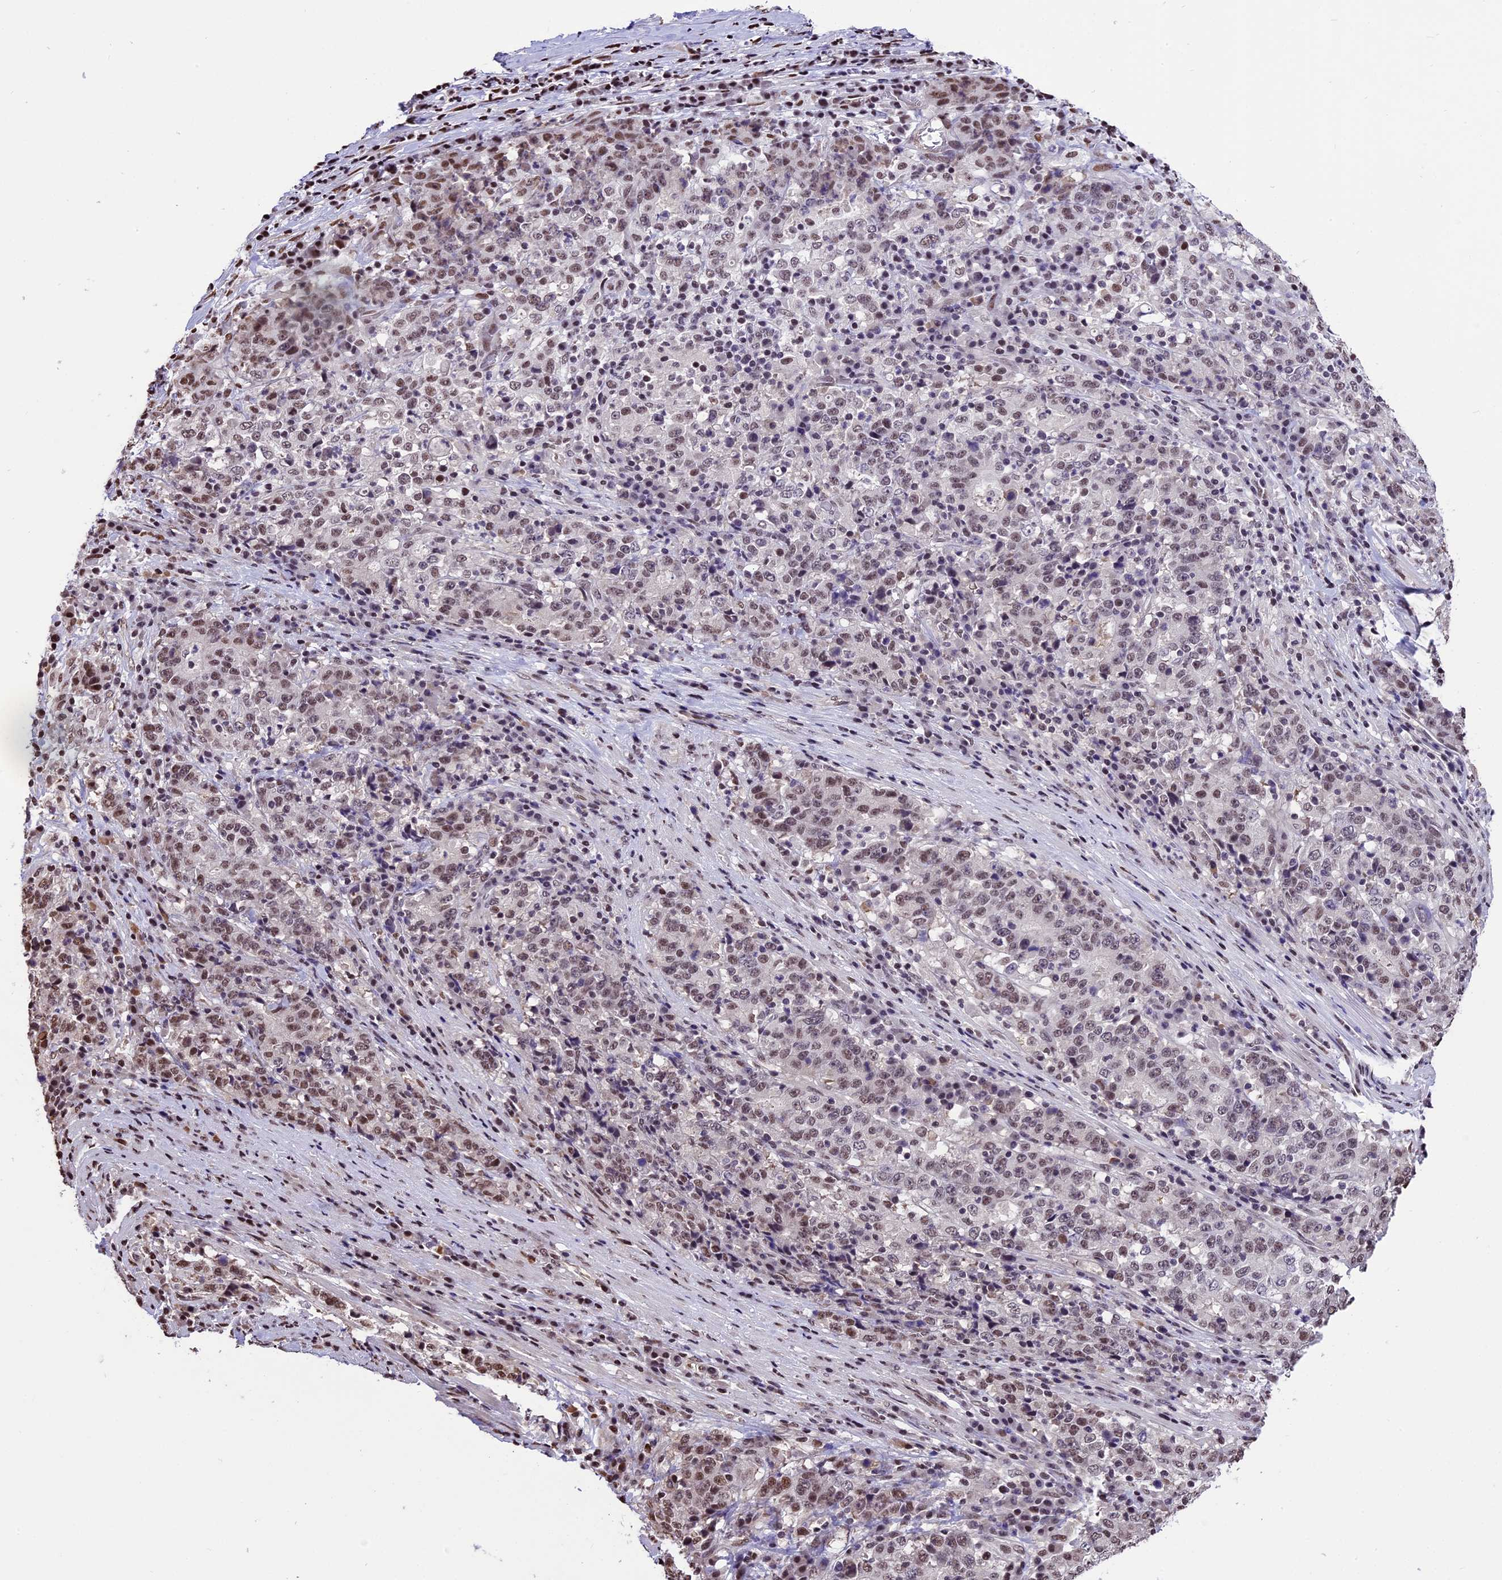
{"staining": {"intensity": "weak", "quantity": ">75%", "location": "nuclear"}, "tissue": "stomach cancer", "cell_type": "Tumor cells", "image_type": "cancer", "snomed": [{"axis": "morphology", "description": "Adenocarcinoma, NOS"}, {"axis": "topography", "description": "Stomach"}], "caption": "Tumor cells reveal weak nuclear expression in approximately >75% of cells in stomach adenocarcinoma.", "gene": "POLR3E", "patient": {"sex": "male", "age": 59}}